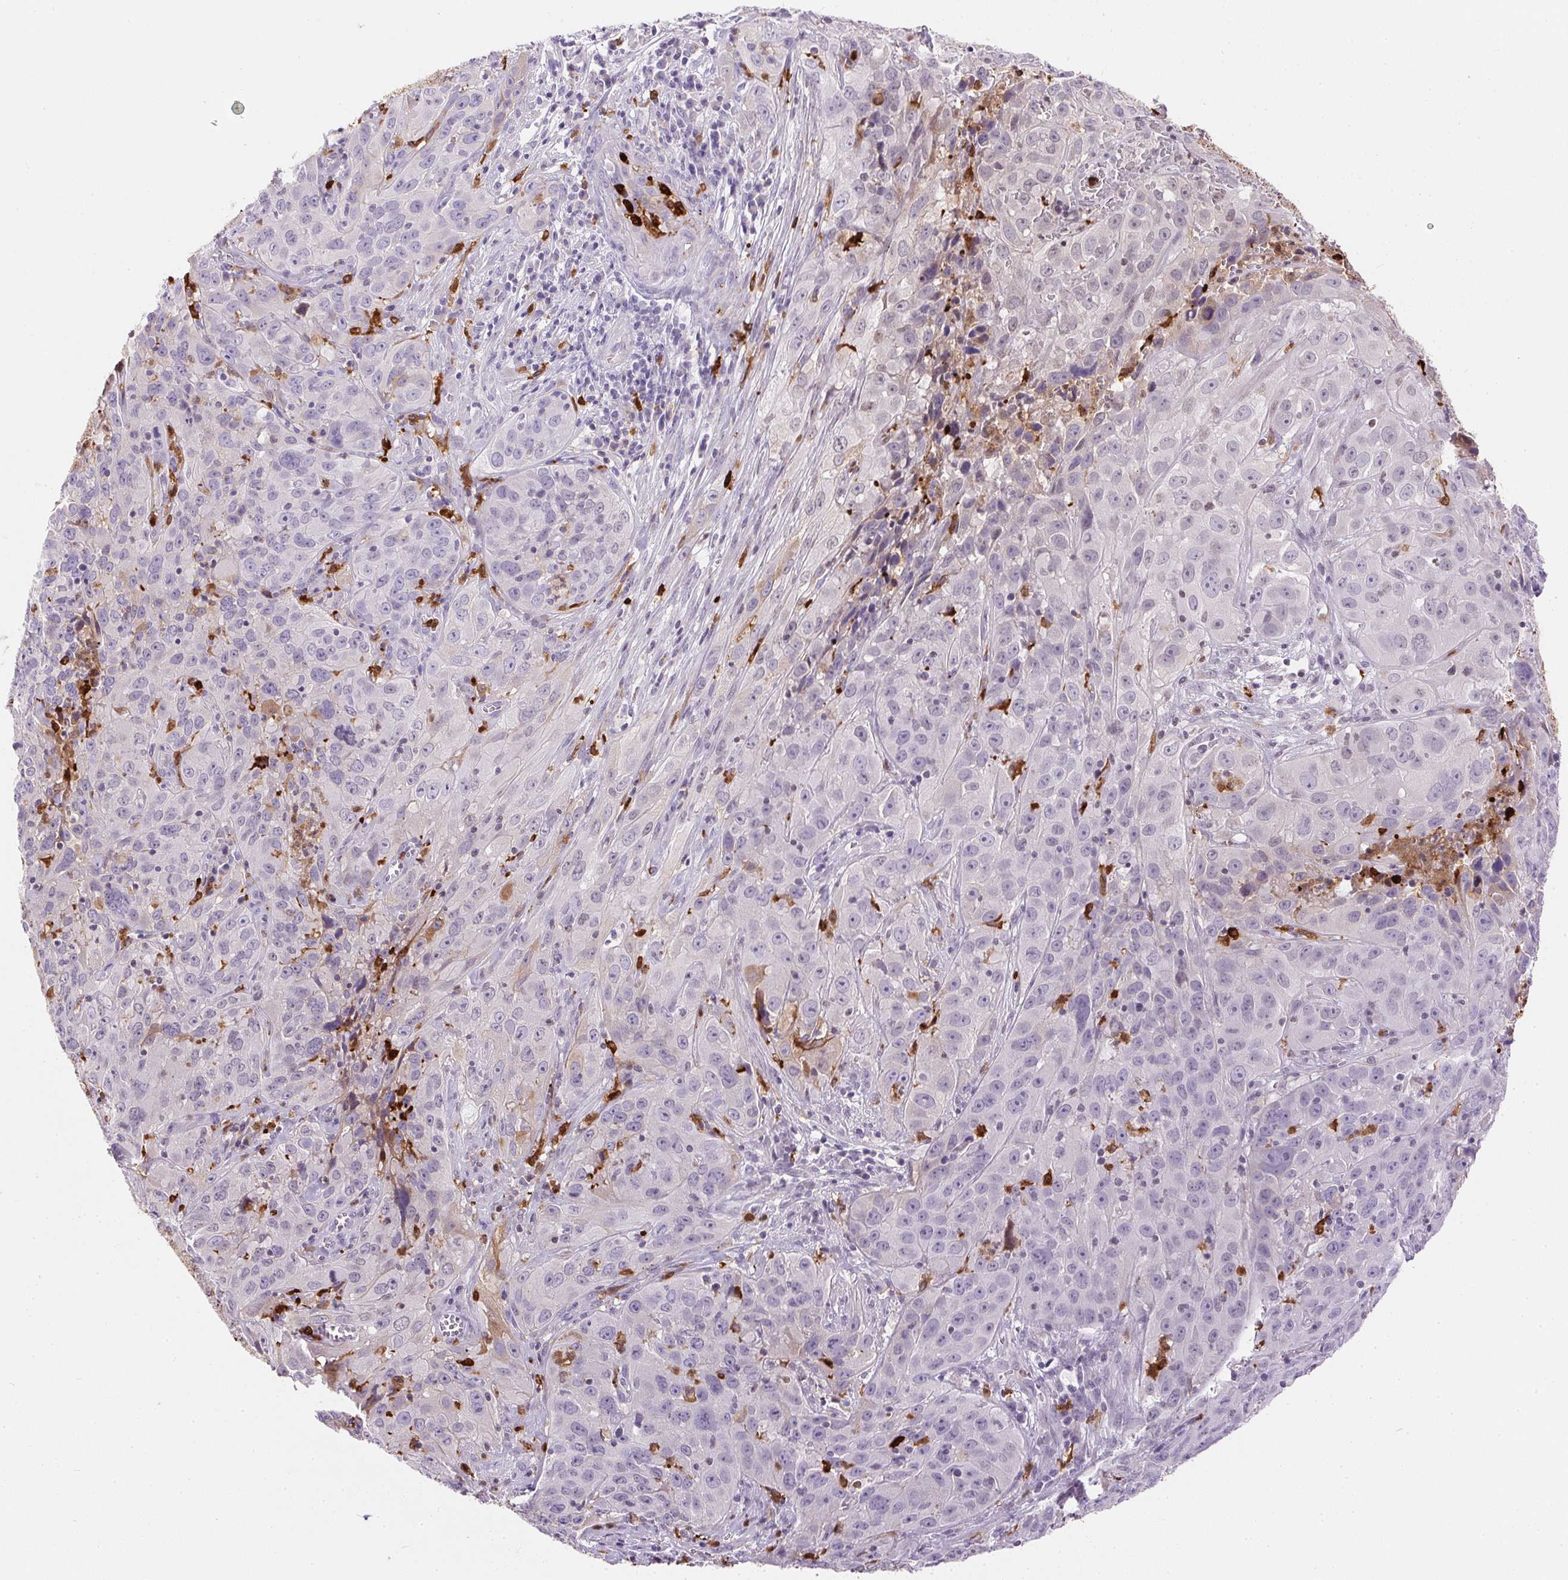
{"staining": {"intensity": "negative", "quantity": "none", "location": "none"}, "tissue": "cervical cancer", "cell_type": "Tumor cells", "image_type": "cancer", "snomed": [{"axis": "morphology", "description": "Squamous cell carcinoma, NOS"}, {"axis": "topography", "description": "Cervix"}], "caption": "This is a micrograph of IHC staining of cervical squamous cell carcinoma, which shows no positivity in tumor cells.", "gene": "ORM1", "patient": {"sex": "female", "age": 32}}